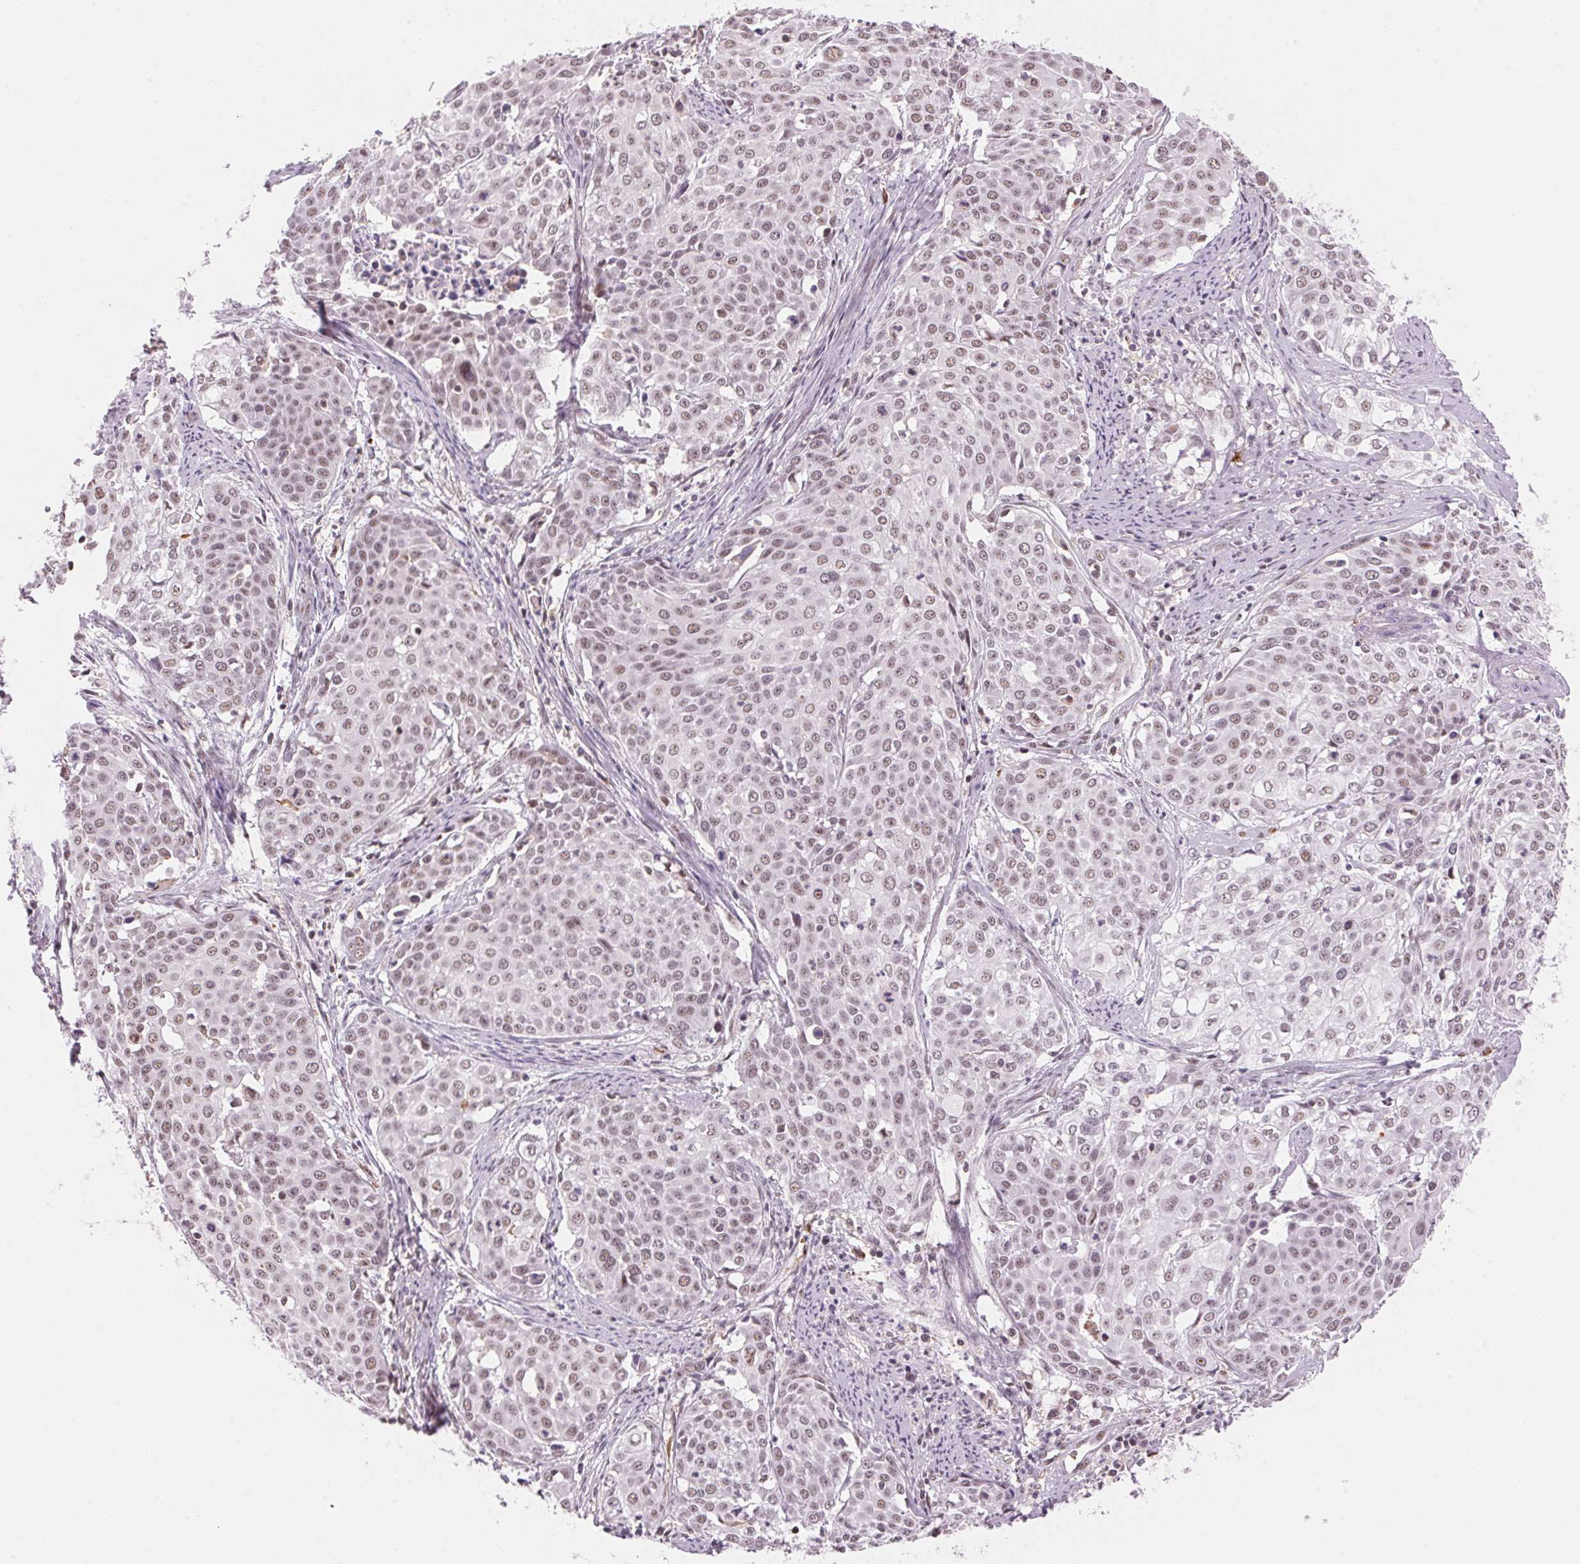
{"staining": {"intensity": "weak", "quantity": "<25%", "location": "nuclear"}, "tissue": "cervical cancer", "cell_type": "Tumor cells", "image_type": "cancer", "snomed": [{"axis": "morphology", "description": "Squamous cell carcinoma, NOS"}, {"axis": "topography", "description": "Cervix"}], "caption": "Tumor cells are negative for brown protein staining in cervical cancer.", "gene": "HNRNPDL", "patient": {"sex": "female", "age": 39}}